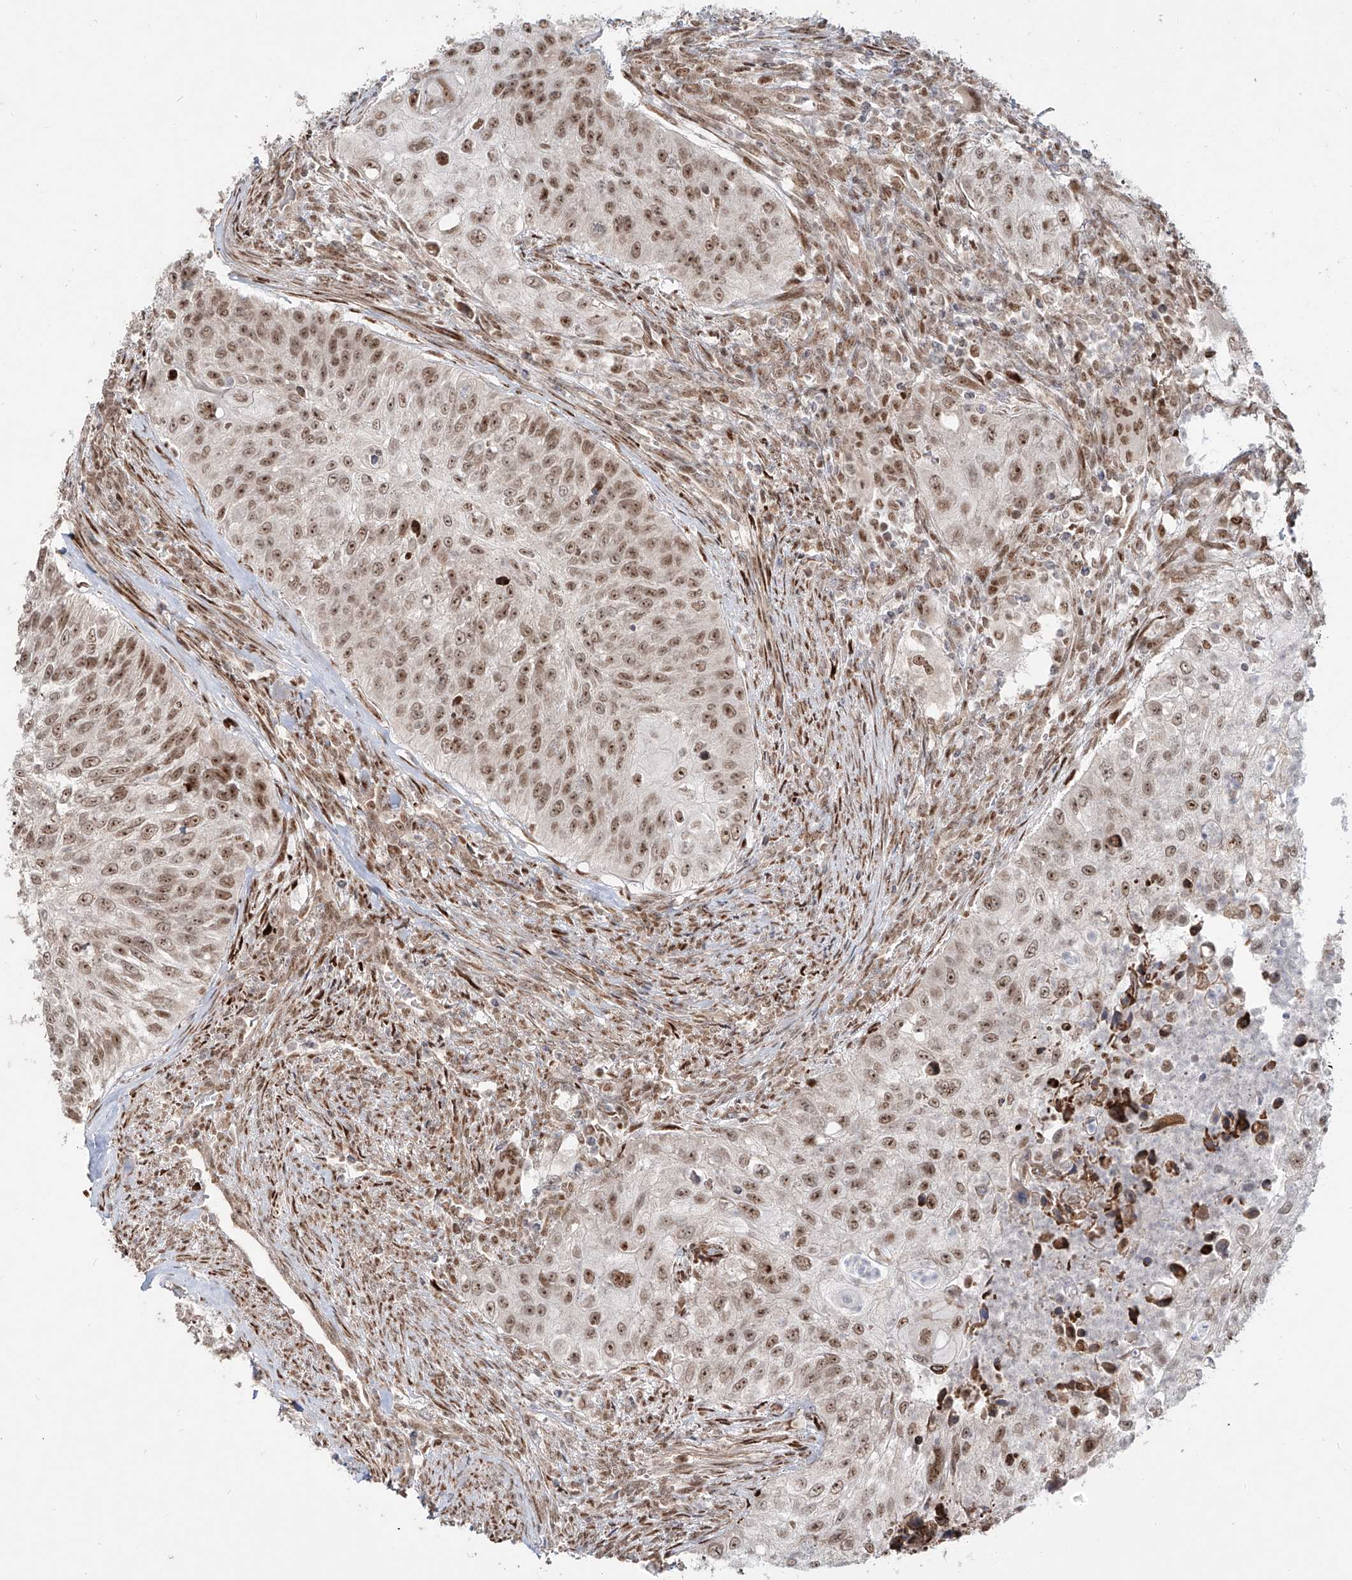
{"staining": {"intensity": "moderate", "quantity": ">75%", "location": "nuclear"}, "tissue": "urothelial cancer", "cell_type": "Tumor cells", "image_type": "cancer", "snomed": [{"axis": "morphology", "description": "Urothelial carcinoma, High grade"}, {"axis": "topography", "description": "Urinary bladder"}], "caption": "Human urothelial carcinoma (high-grade) stained for a protein (brown) exhibits moderate nuclear positive staining in about >75% of tumor cells.", "gene": "ZNF710", "patient": {"sex": "female", "age": 60}}